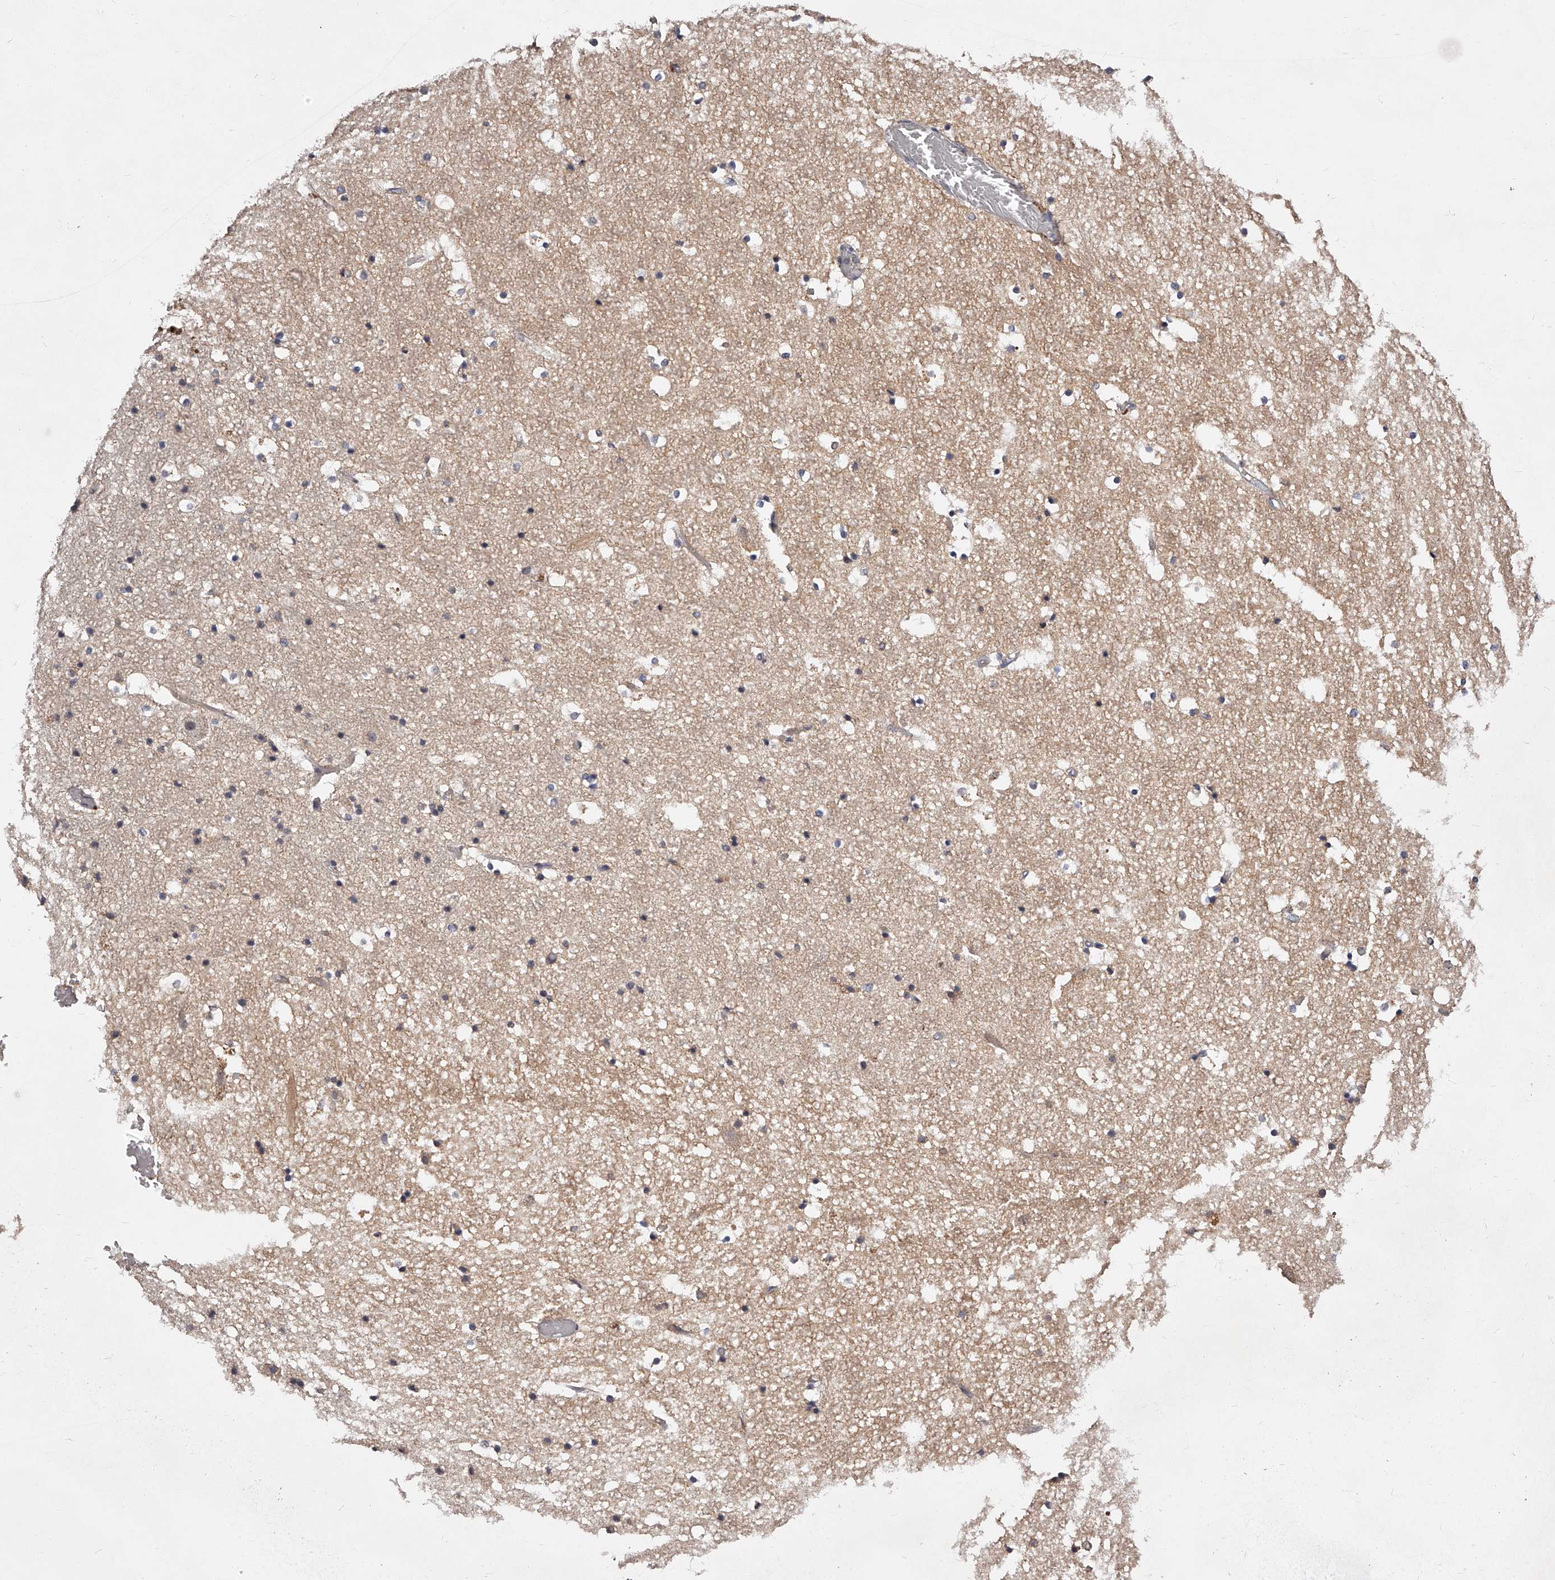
{"staining": {"intensity": "weak", "quantity": "<25%", "location": "cytoplasmic/membranous"}, "tissue": "hippocampus", "cell_type": "Glial cells", "image_type": "normal", "snomed": [{"axis": "morphology", "description": "Normal tissue, NOS"}, {"axis": "topography", "description": "Hippocampus"}], "caption": "Photomicrograph shows no protein staining in glial cells of unremarkable hippocampus. The staining was performed using DAB to visualize the protein expression in brown, while the nuclei were stained in blue with hematoxylin (Magnification: 20x).", "gene": "PHACTR1", "patient": {"sex": "female", "age": 52}}